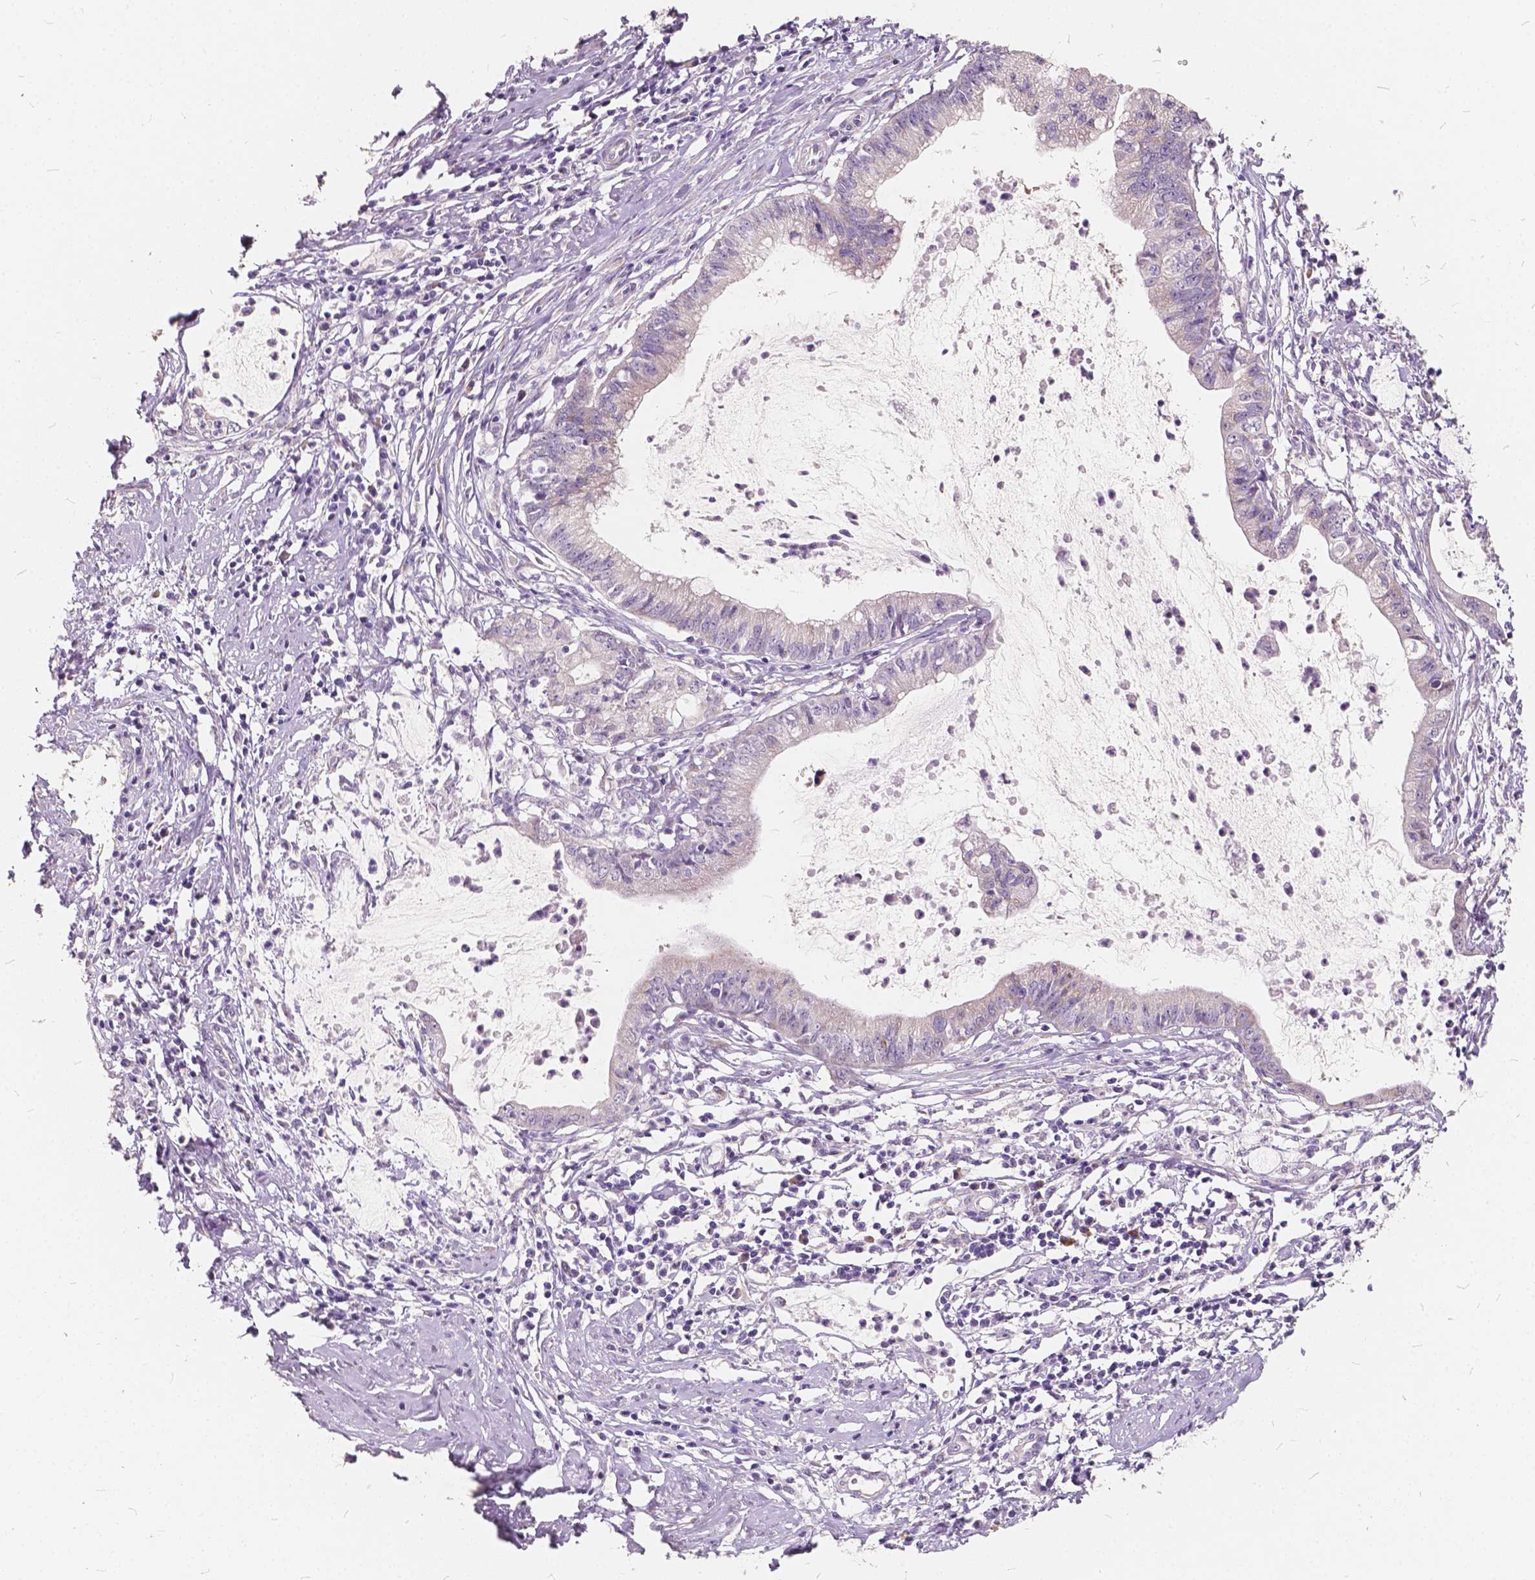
{"staining": {"intensity": "negative", "quantity": "none", "location": "none"}, "tissue": "cervical cancer", "cell_type": "Tumor cells", "image_type": "cancer", "snomed": [{"axis": "morphology", "description": "Normal tissue, NOS"}, {"axis": "morphology", "description": "Adenocarcinoma, NOS"}, {"axis": "topography", "description": "Cervix"}], "caption": "Protein analysis of cervical adenocarcinoma shows no significant staining in tumor cells.", "gene": "SLC7A8", "patient": {"sex": "female", "age": 38}}